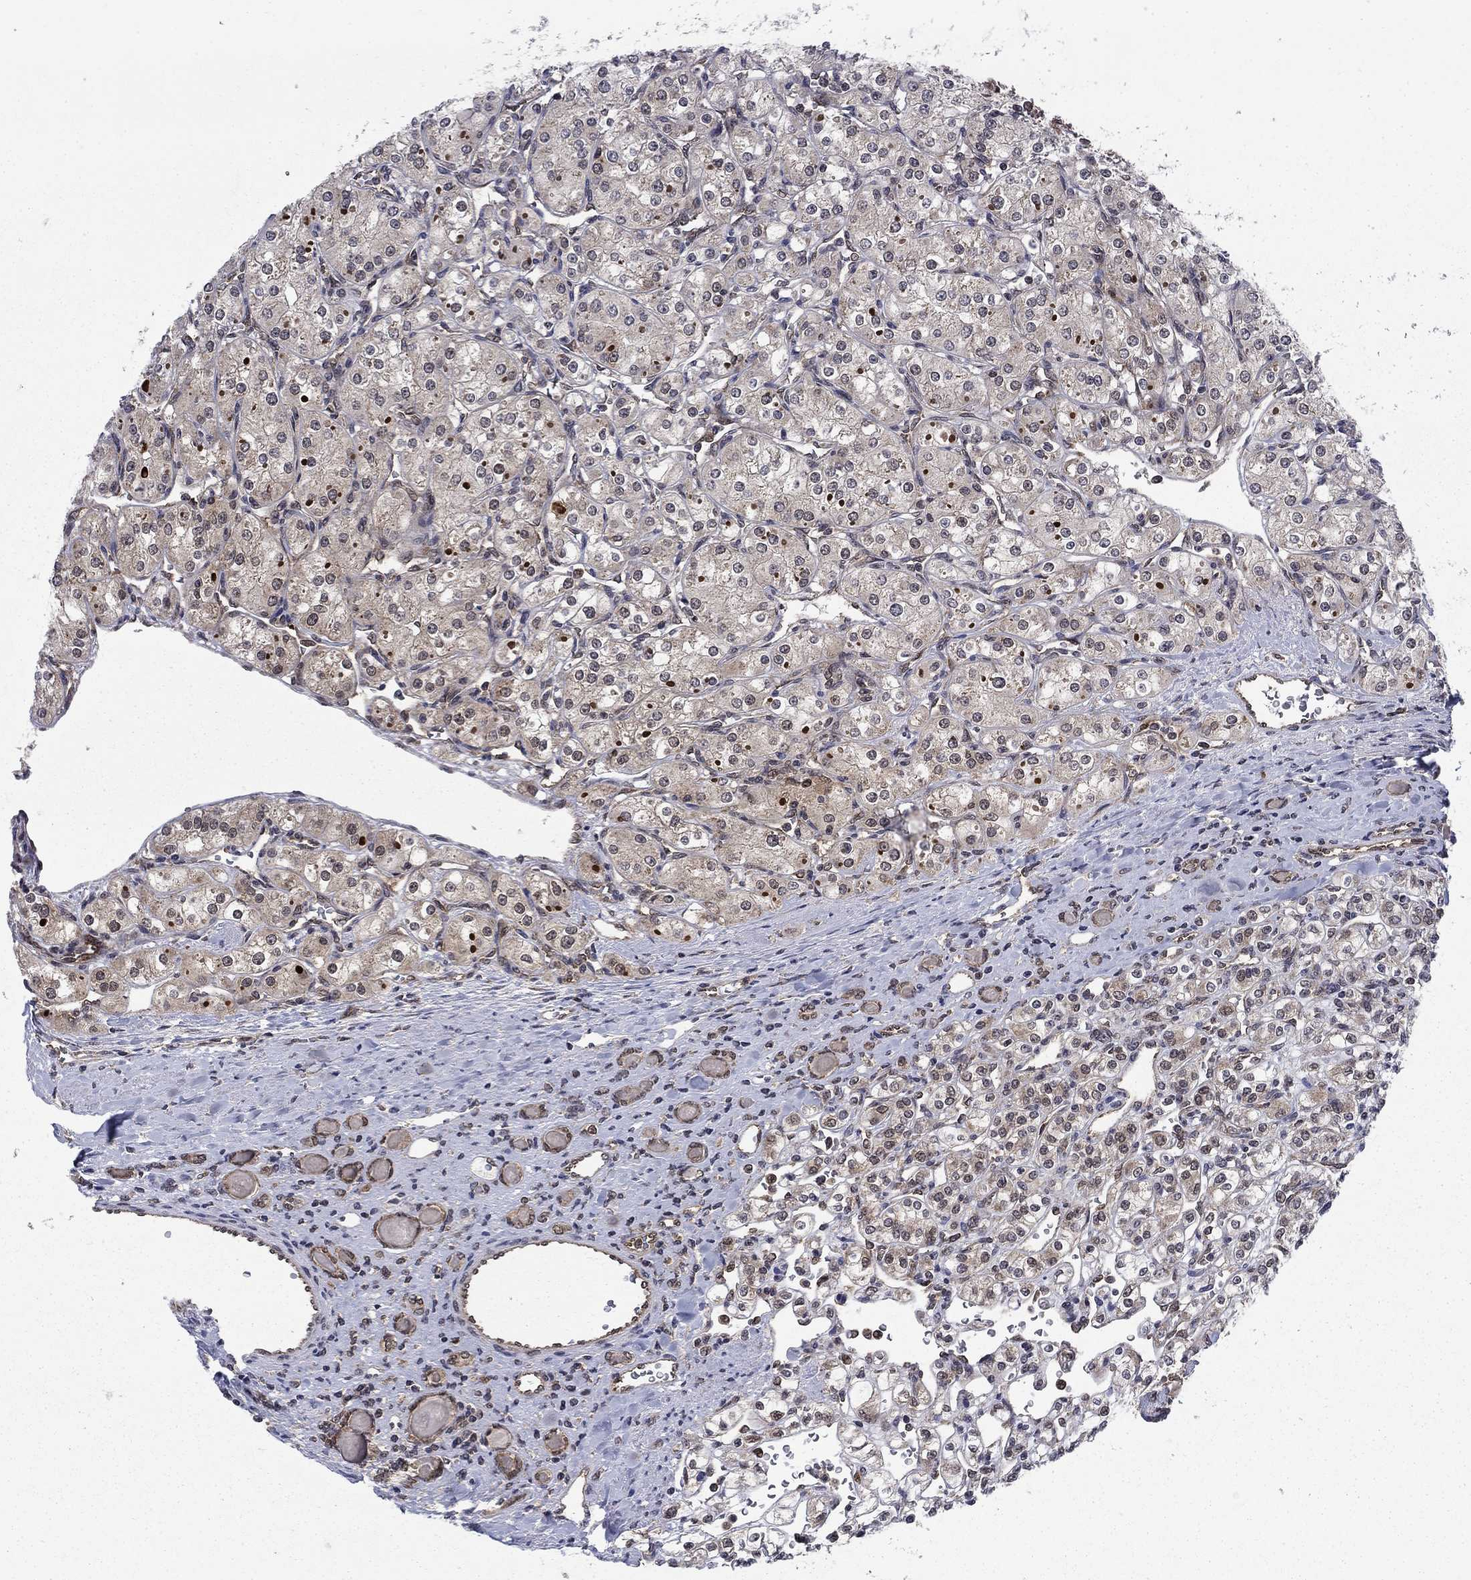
{"staining": {"intensity": "negative", "quantity": "none", "location": "none"}, "tissue": "renal cancer", "cell_type": "Tumor cells", "image_type": "cancer", "snomed": [{"axis": "morphology", "description": "Adenocarcinoma, NOS"}, {"axis": "topography", "description": "Kidney"}], "caption": "Immunohistochemical staining of renal cancer (adenocarcinoma) exhibits no significant expression in tumor cells.", "gene": "DNAJA1", "patient": {"sex": "male", "age": 77}}